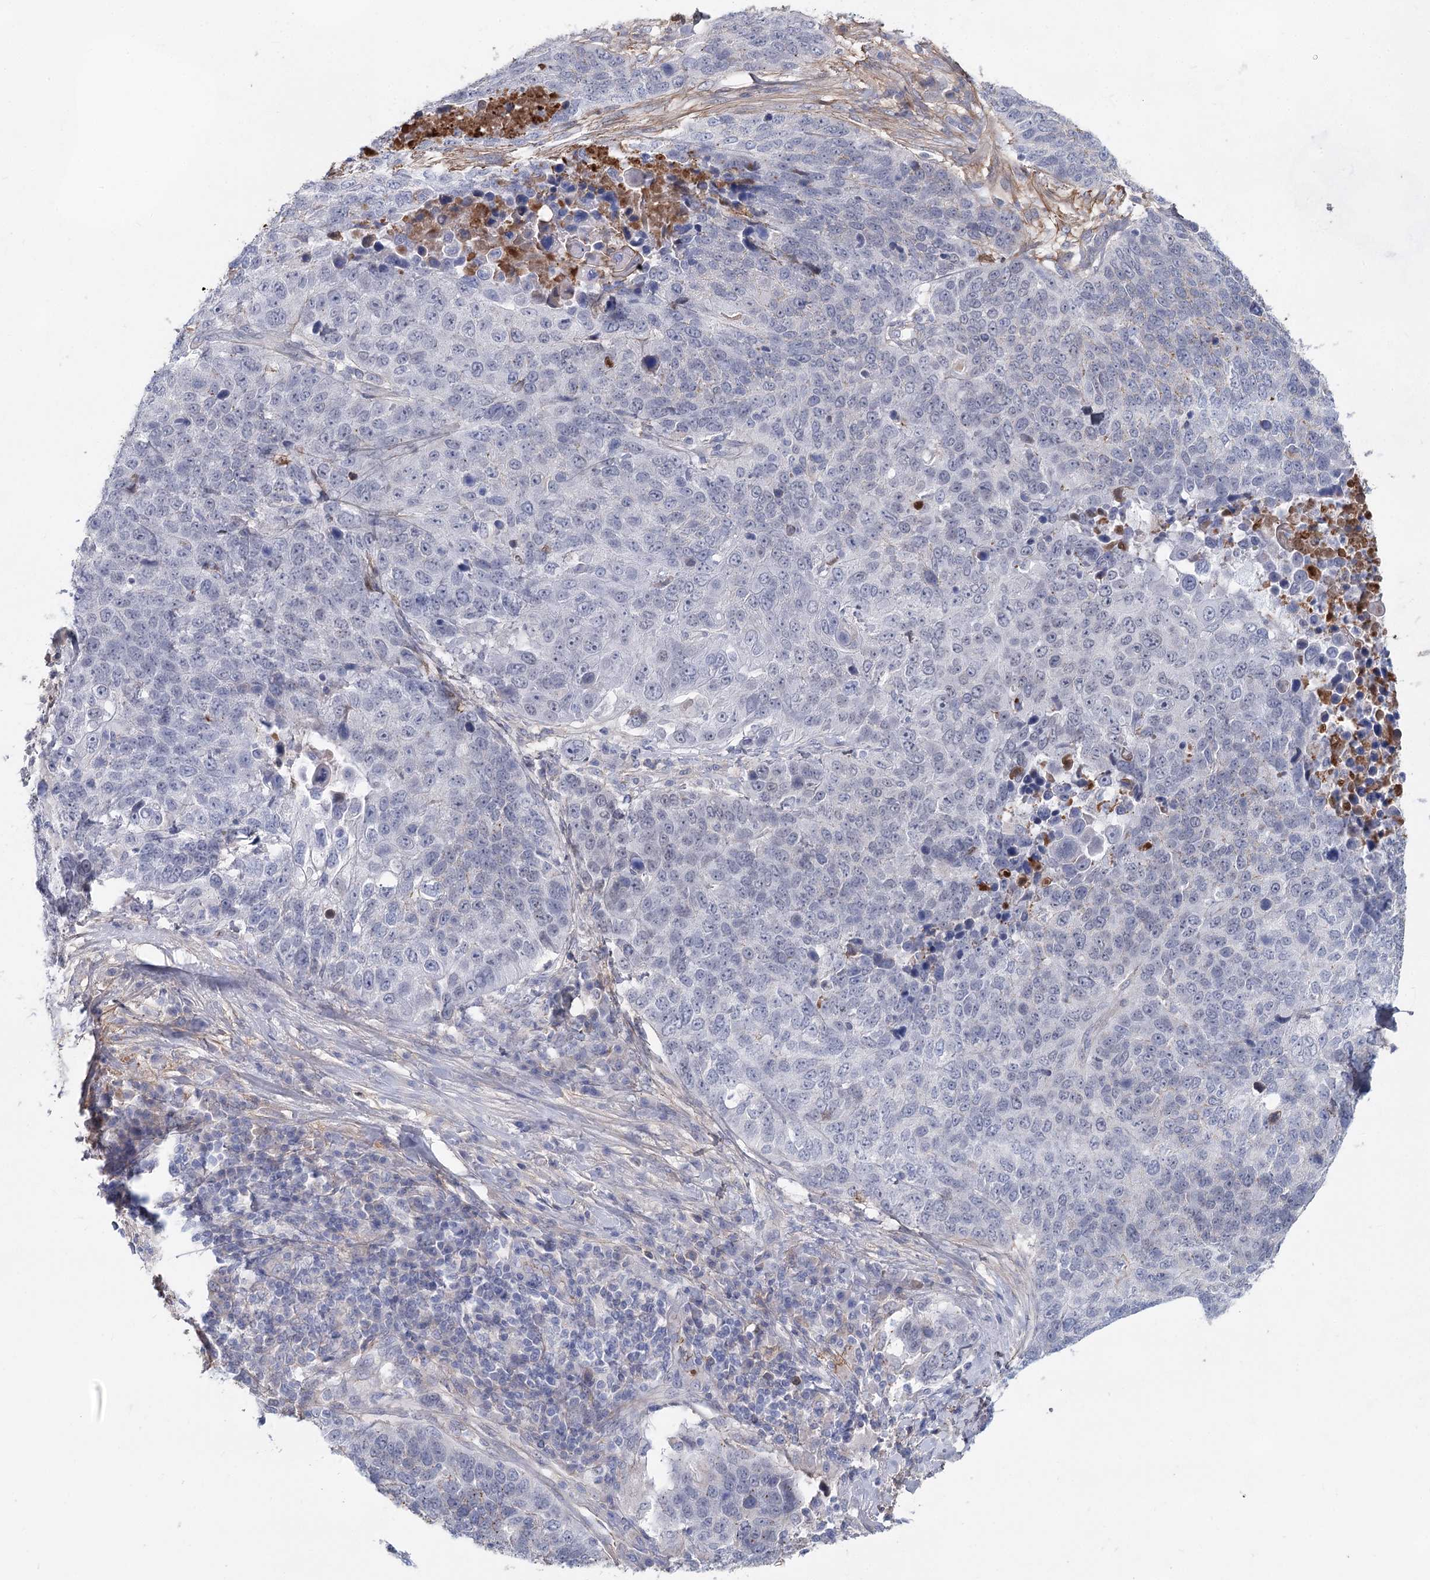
{"staining": {"intensity": "negative", "quantity": "none", "location": "none"}, "tissue": "lung cancer", "cell_type": "Tumor cells", "image_type": "cancer", "snomed": [{"axis": "morphology", "description": "Normal tissue, NOS"}, {"axis": "morphology", "description": "Squamous cell carcinoma, NOS"}, {"axis": "topography", "description": "Lymph node"}, {"axis": "topography", "description": "Lung"}], "caption": "A photomicrograph of human lung cancer (squamous cell carcinoma) is negative for staining in tumor cells.", "gene": "TASOR2", "patient": {"sex": "male", "age": 66}}